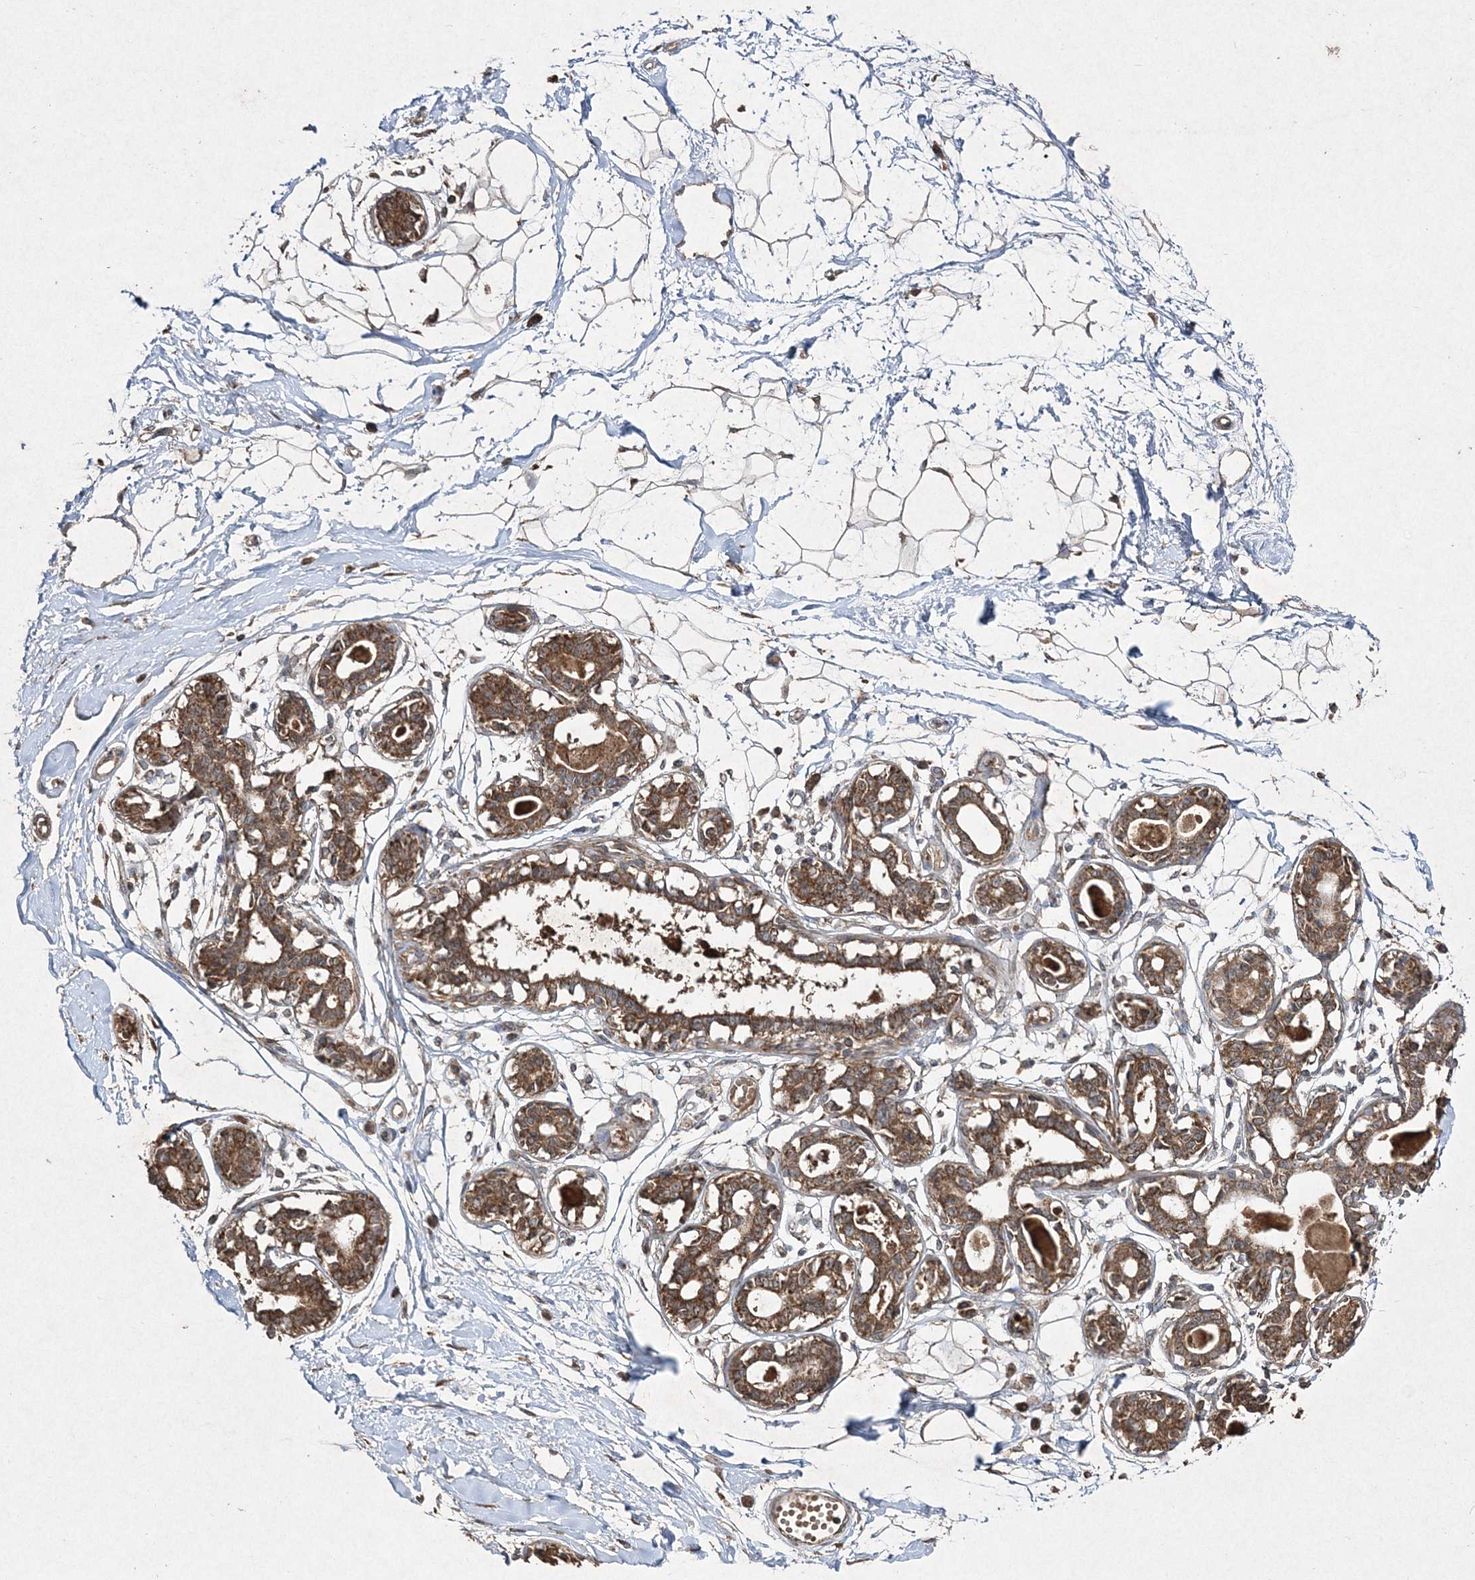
{"staining": {"intensity": "moderate", "quantity": "25%-75%", "location": "cytoplasmic/membranous"}, "tissue": "breast", "cell_type": "Adipocytes", "image_type": "normal", "snomed": [{"axis": "morphology", "description": "Normal tissue, NOS"}, {"axis": "topography", "description": "Breast"}], "caption": "High-magnification brightfield microscopy of benign breast stained with DAB (brown) and counterstained with hematoxylin (blue). adipocytes exhibit moderate cytoplasmic/membranous positivity is identified in approximately25%-75% of cells.", "gene": "GRSF1", "patient": {"sex": "female", "age": 45}}